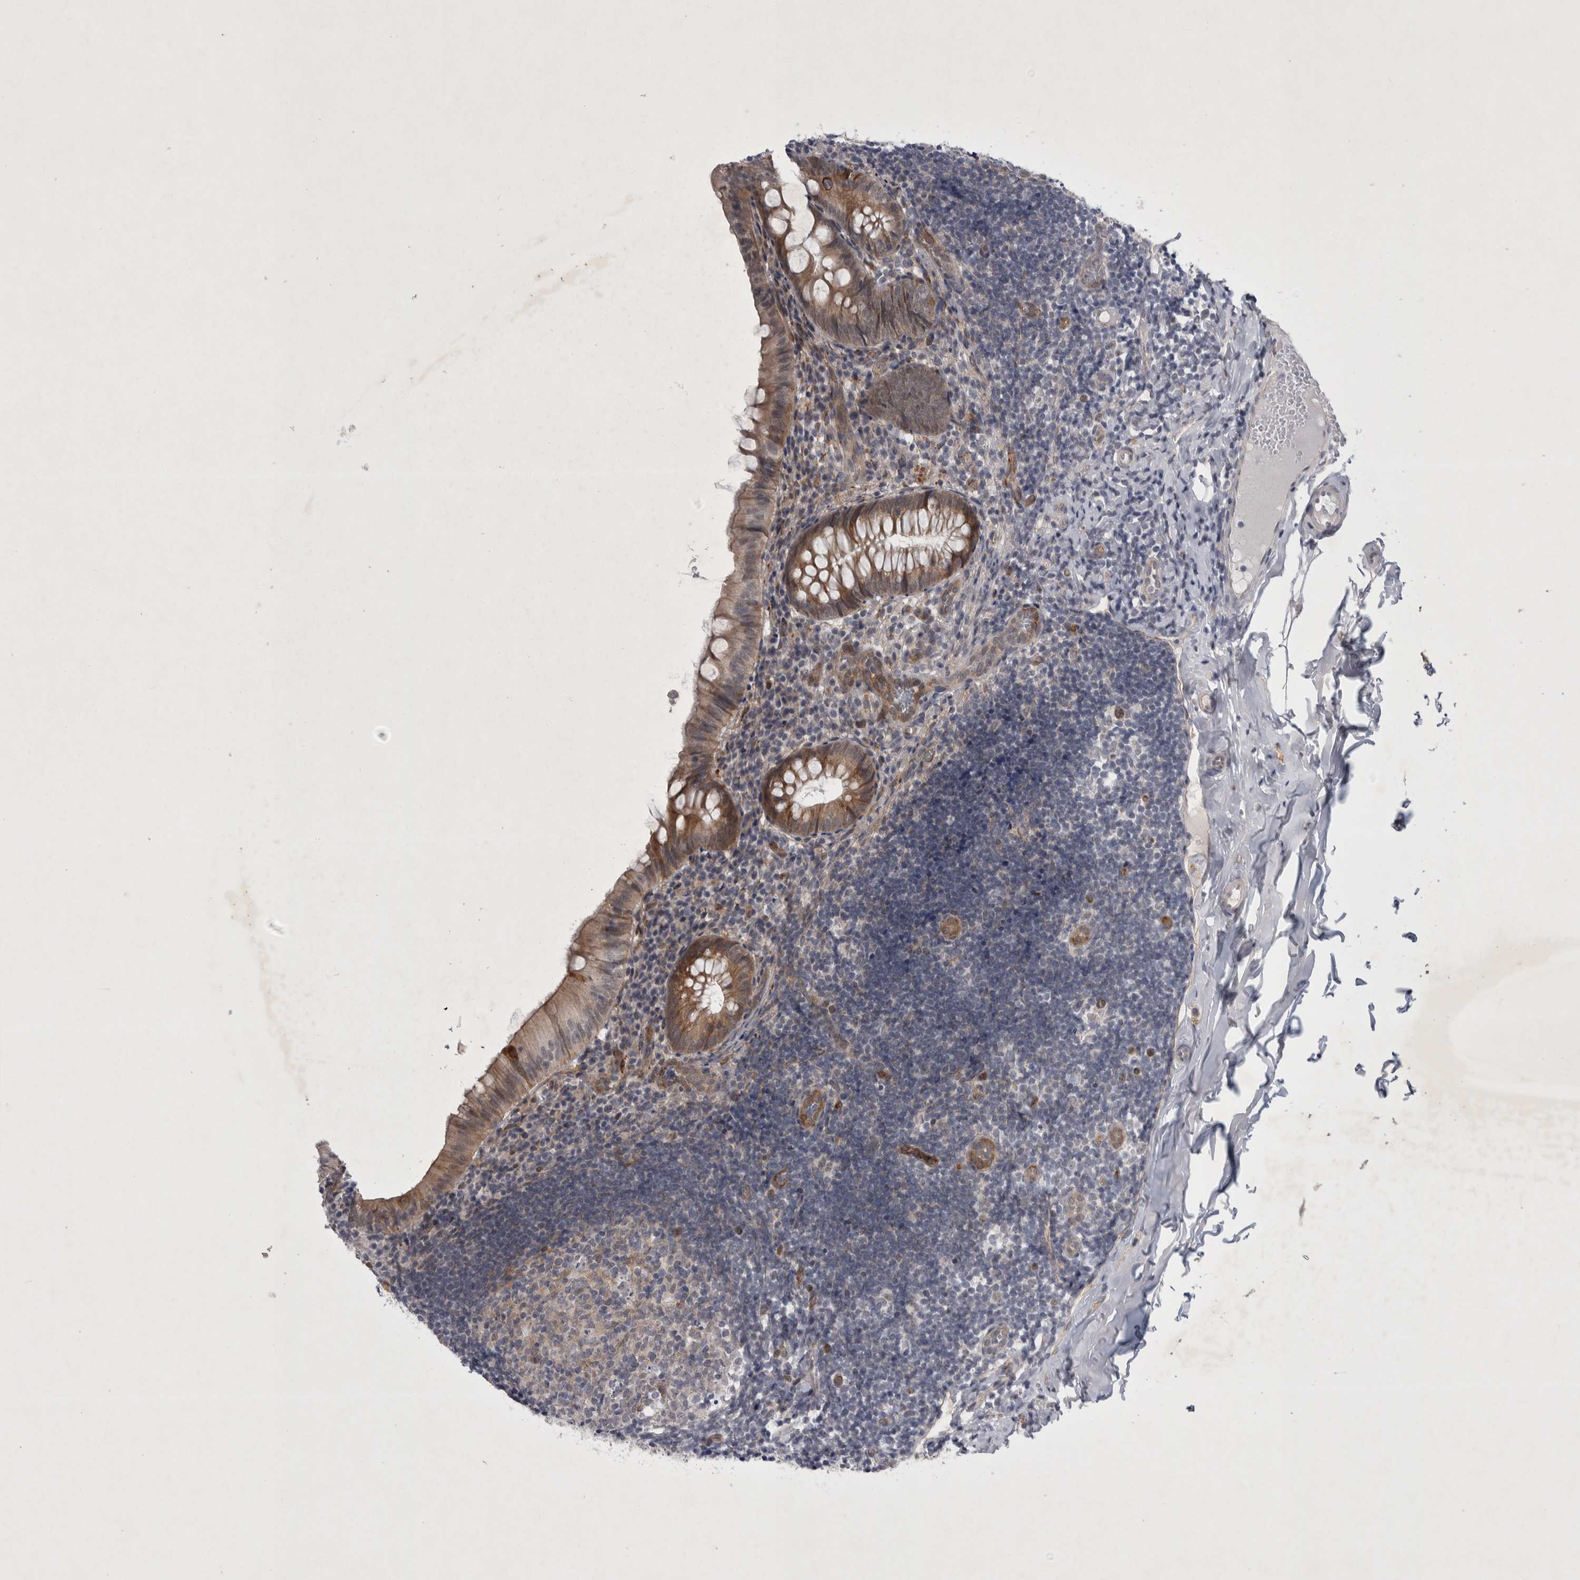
{"staining": {"intensity": "moderate", "quantity": ">75%", "location": "cytoplasmic/membranous"}, "tissue": "appendix", "cell_type": "Glandular cells", "image_type": "normal", "snomed": [{"axis": "morphology", "description": "Normal tissue, NOS"}, {"axis": "topography", "description": "Appendix"}], "caption": "This photomicrograph shows immunohistochemistry (IHC) staining of benign appendix, with medium moderate cytoplasmic/membranous positivity in about >75% of glandular cells.", "gene": "PARP11", "patient": {"sex": "male", "age": 8}}